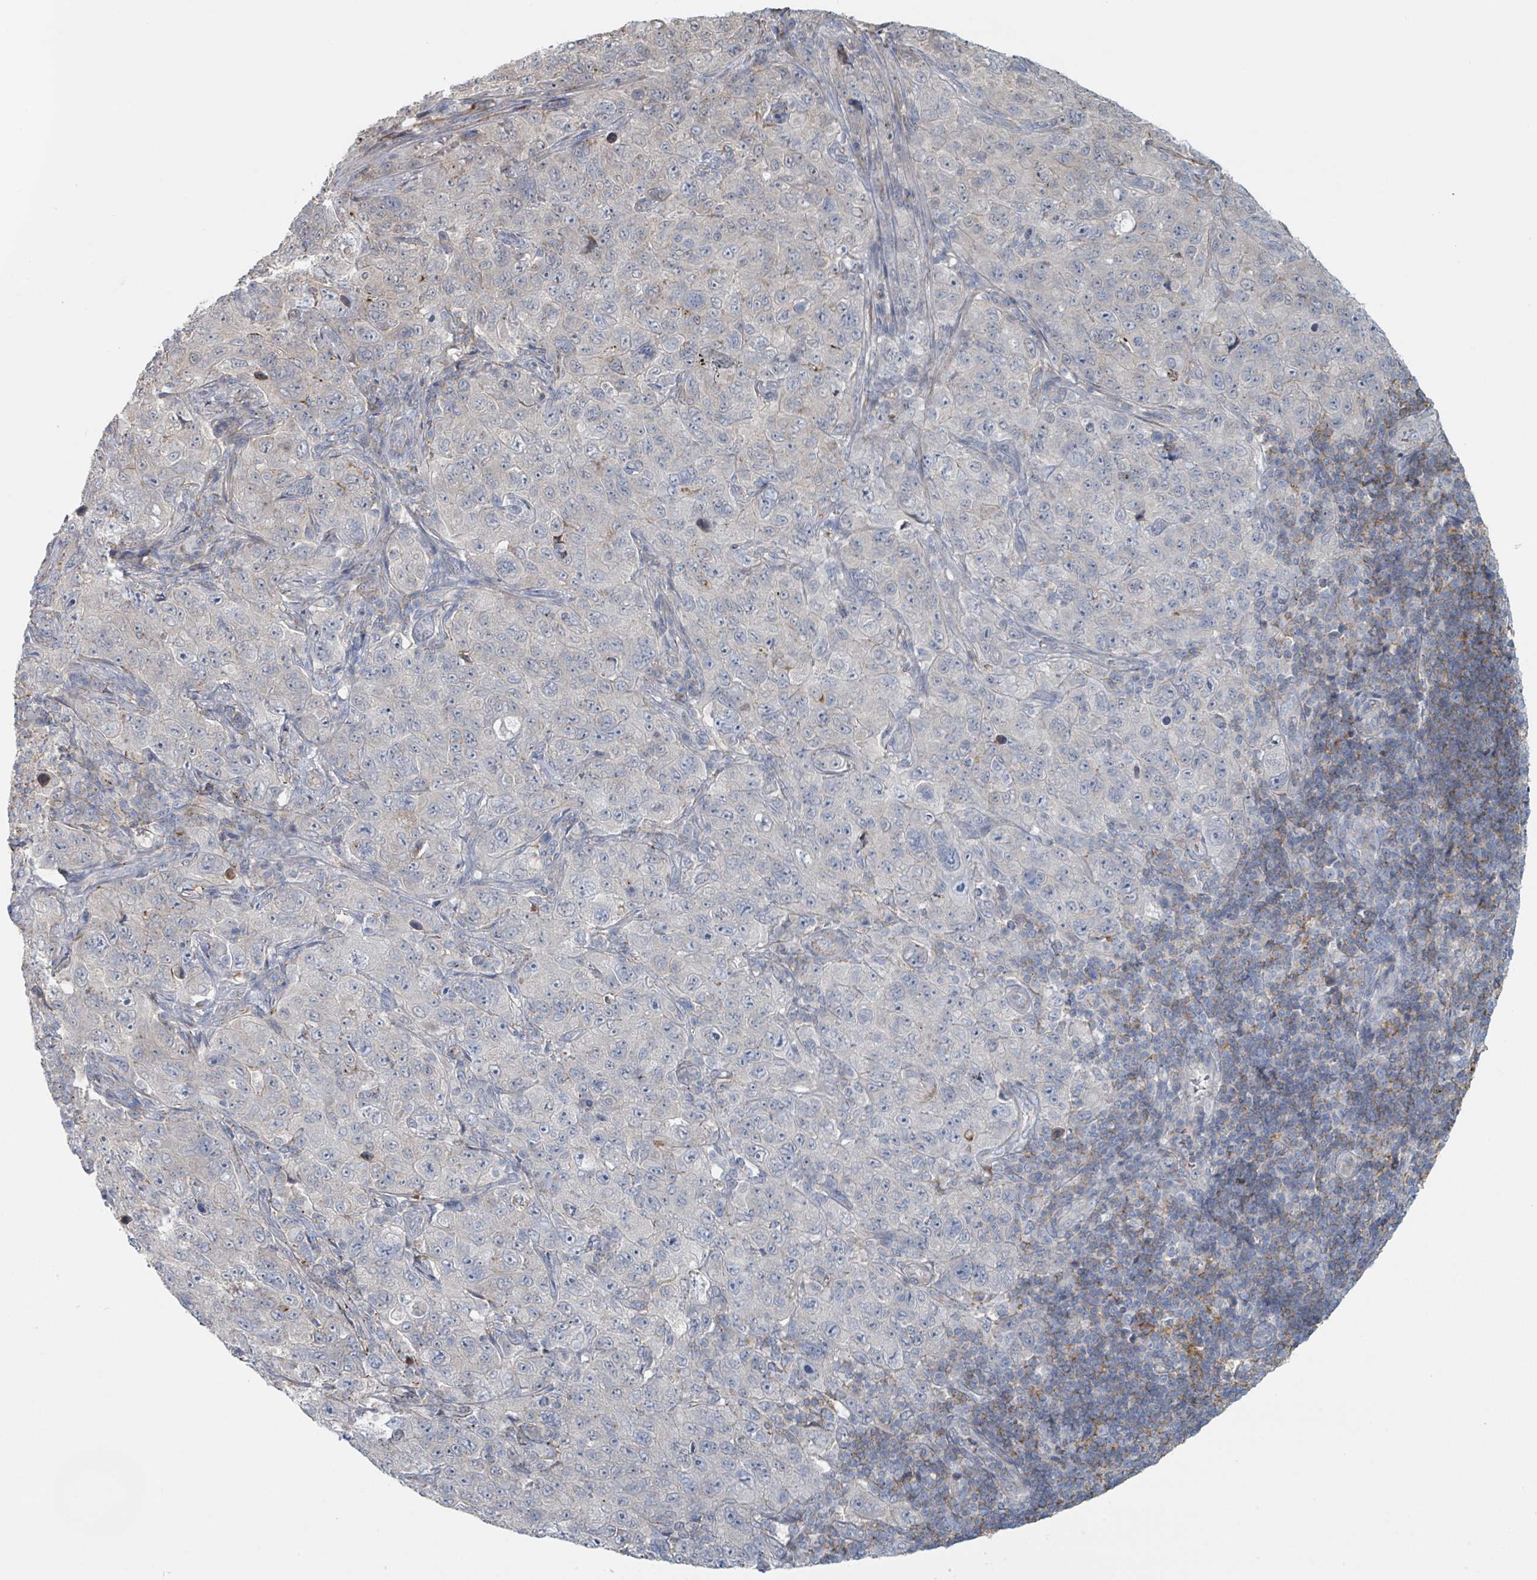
{"staining": {"intensity": "moderate", "quantity": "<25%", "location": "cytoplasmic/membranous"}, "tissue": "pancreatic cancer", "cell_type": "Tumor cells", "image_type": "cancer", "snomed": [{"axis": "morphology", "description": "Adenocarcinoma, NOS"}, {"axis": "topography", "description": "Pancreas"}], "caption": "Pancreatic cancer (adenocarcinoma) was stained to show a protein in brown. There is low levels of moderate cytoplasmic/membranous expression in about <25% of tumor cells. (IHC, brightfield microscopy, high magnification).", "gene": "LRRC42", "patient": {"sex": "male", "age": 68}}